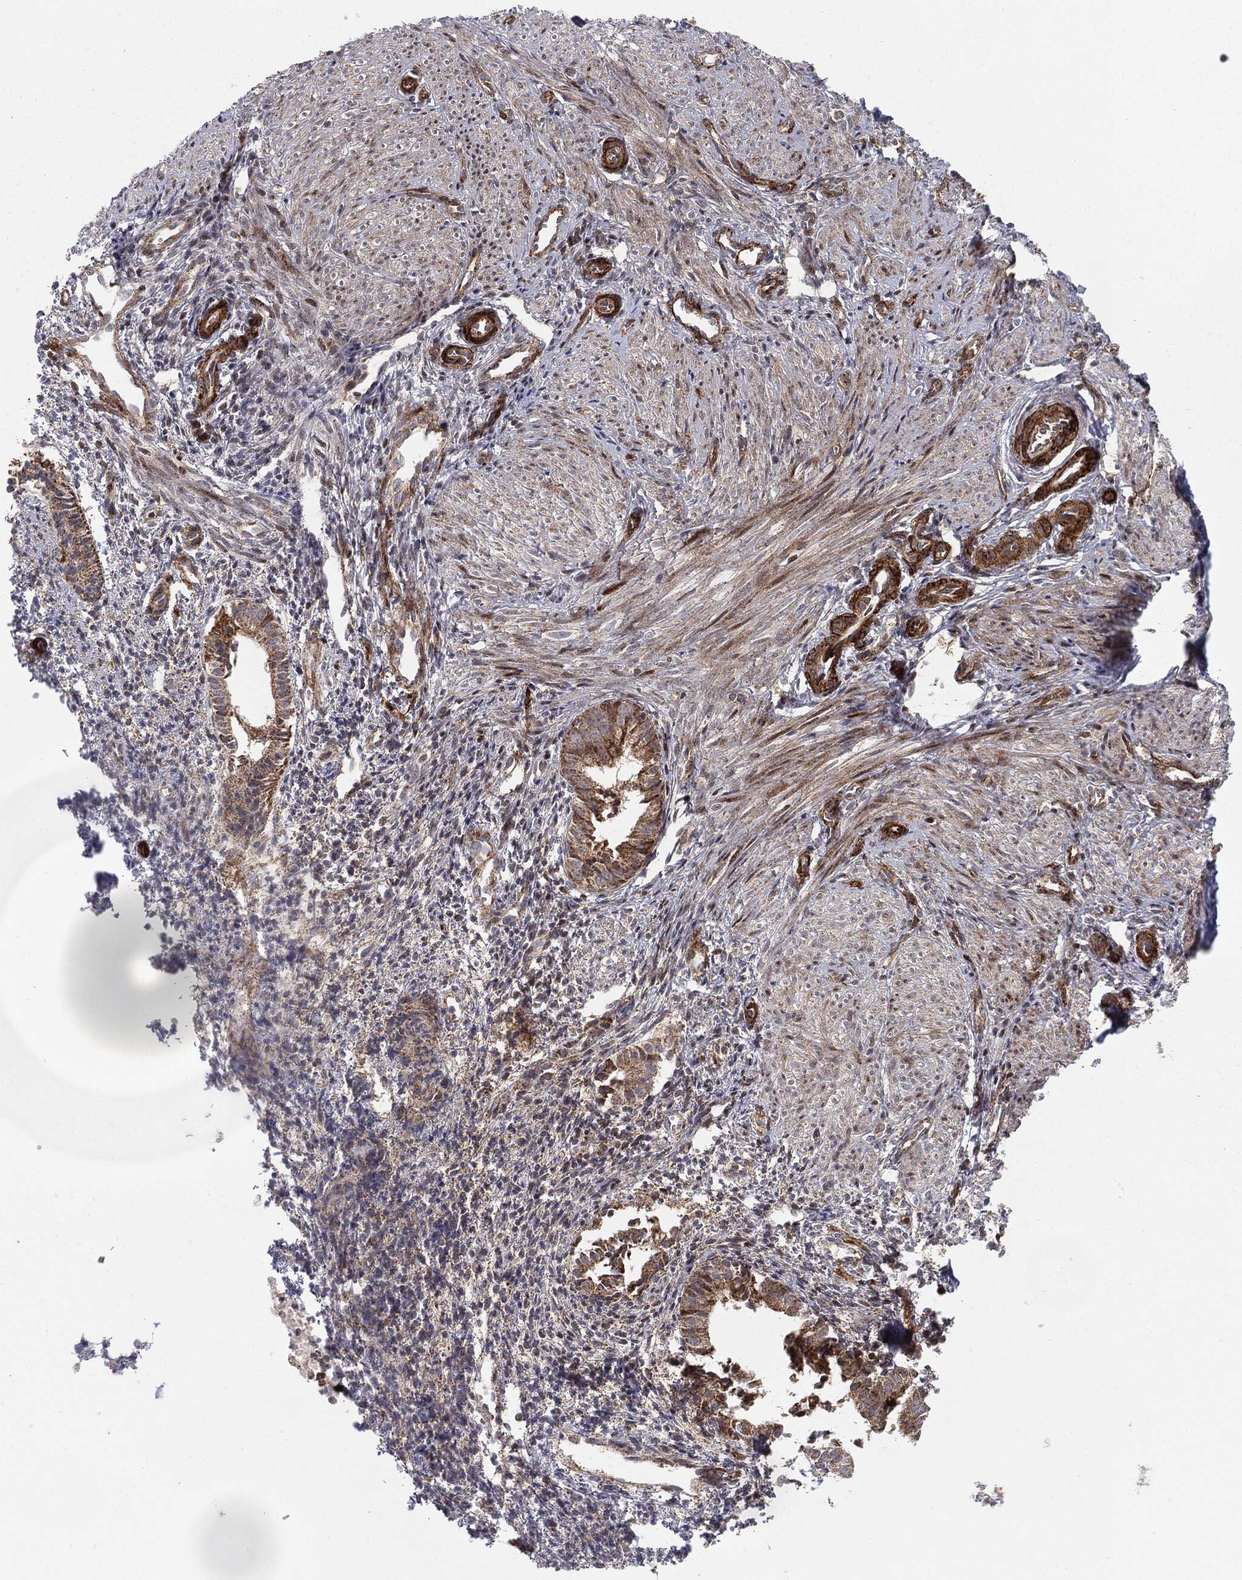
{"staining": {"intensity": "weak", "quantity": "<25%", "location": "cytoplasmic/membranous"}, "tissue": "endometrium", "cell_type": "Cells in endometrial stroma", "image_type": "normal", "snomed": [{"axis": "morphology", "description": "Normal tissue, NOS"}, {"axis": "topography", "description": "Endometrium"}], "caption": "The histopathology image displays no significant expression in cells in endometrial stroma of endometrium. (DAB (3,3'-diaminobenzidine) IHC, high magnification).", "gene": "PTEN", "patient": {"sex": "female", "age": 47}}